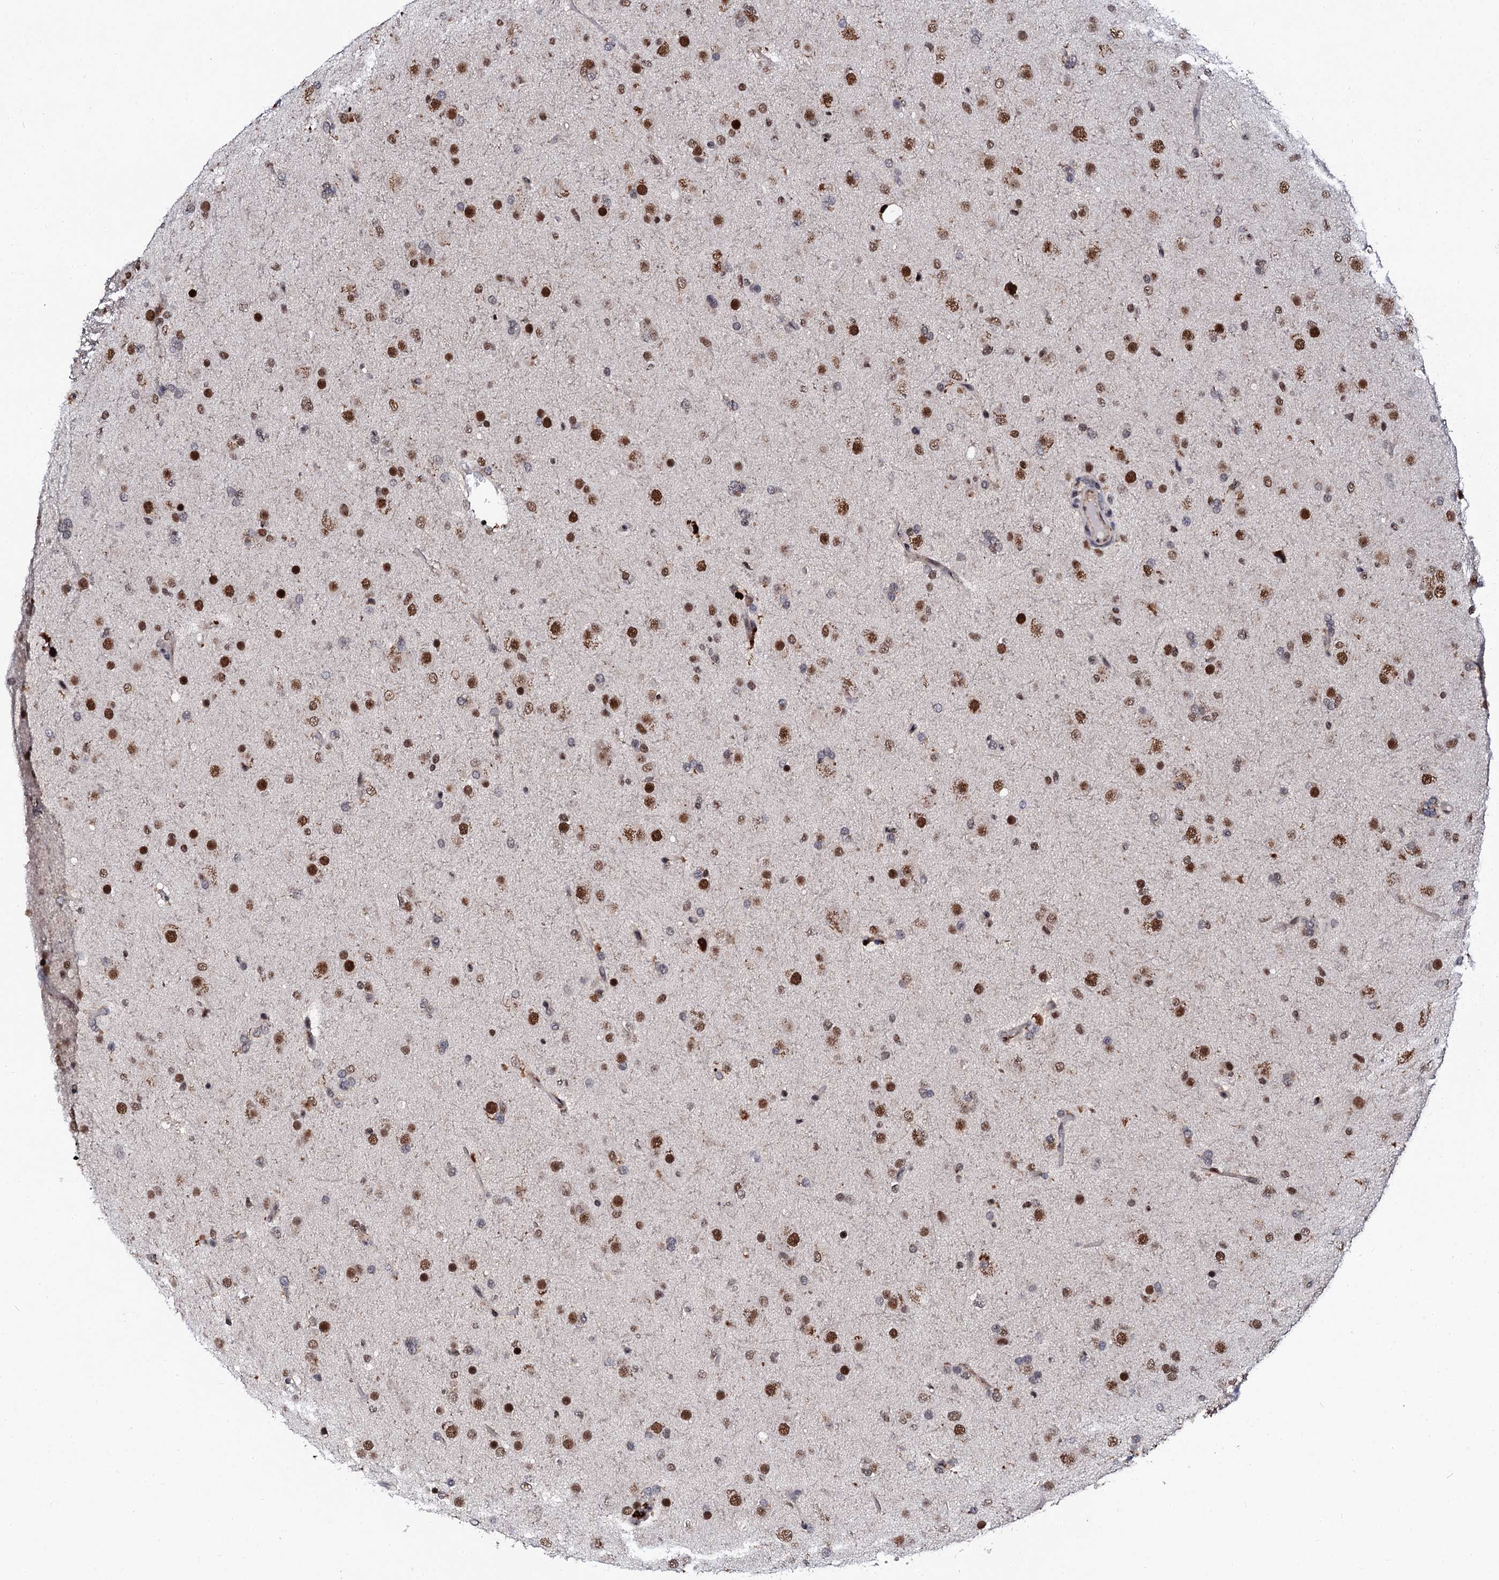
{"staining": {"intensity": "strong", "quantity": ">75%", "location": "nuclear"}, "tissue": "glioma", "cell_type": "Tumor cells", "image_type": "cancer", "snomed": [{"axis": "morphology", "description": "Glioma, malignant, Low grade"}, {"axis": "topography", "description": "Brain"}], "caption": "Immunohistochemical staining of human glioma demonstrates high levels of strong nuclear protein positivity in about >75% of tumor cells.", "gene": "CSTF3", "patient": {"sex": "male", "age": 65}}